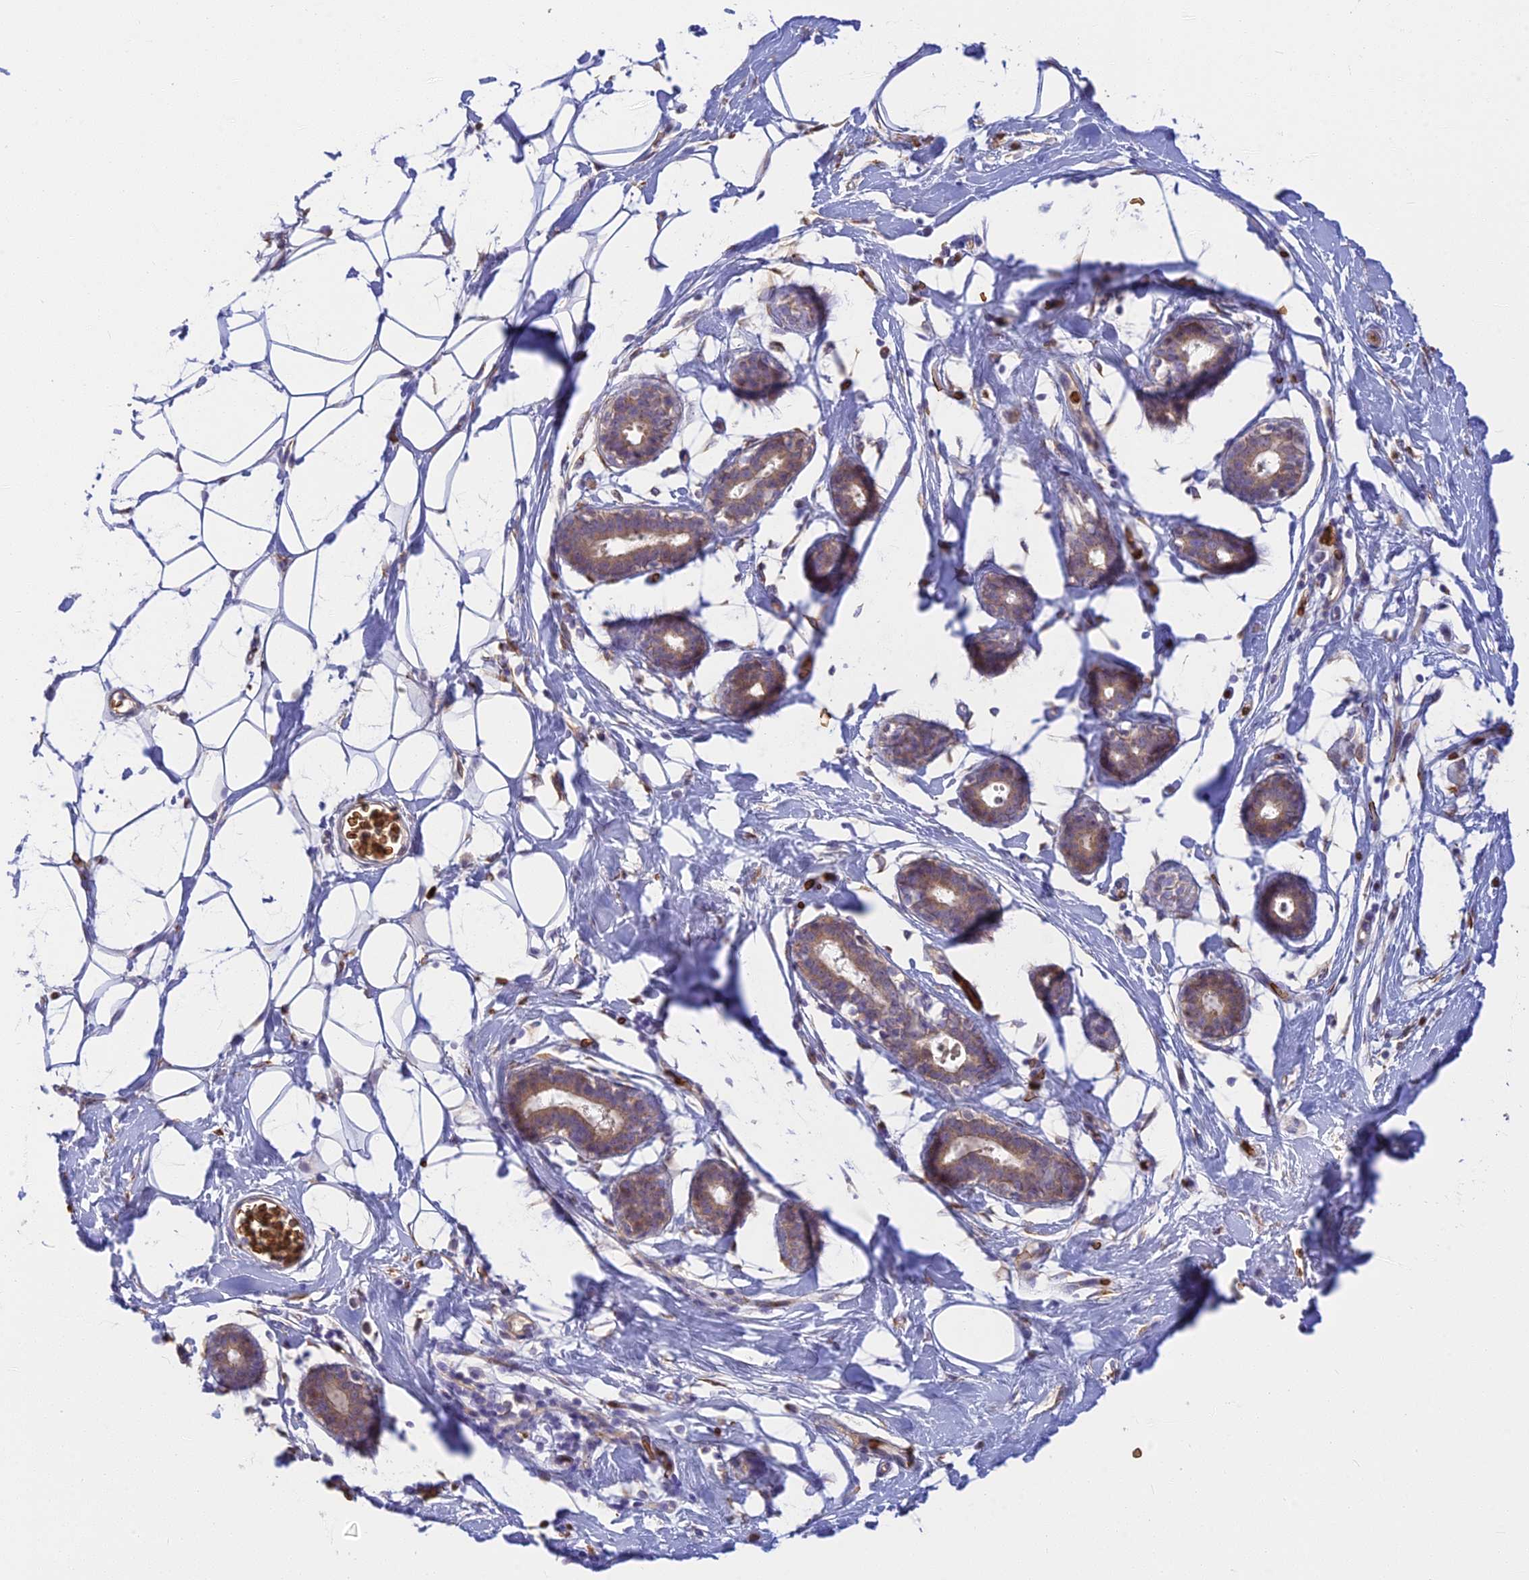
{"staining": {"intensity": "negative", "quantity": "none", "location": "none"}, "tissue": "adipose tissue", "cell_type": "Adipocytes", "image_type": "normal", "snomed": [{"axis": "morphology", "description": "Normal tissue, NOS"}, {"axis": "topography", "description": "Breast"}], "caption": "Adipose tissue stained for a protein using immunohistochemistry demonstrates no expression adipocytes.", "gene": "UFSP2", "patient": {"sex": "female", "age": 26}}